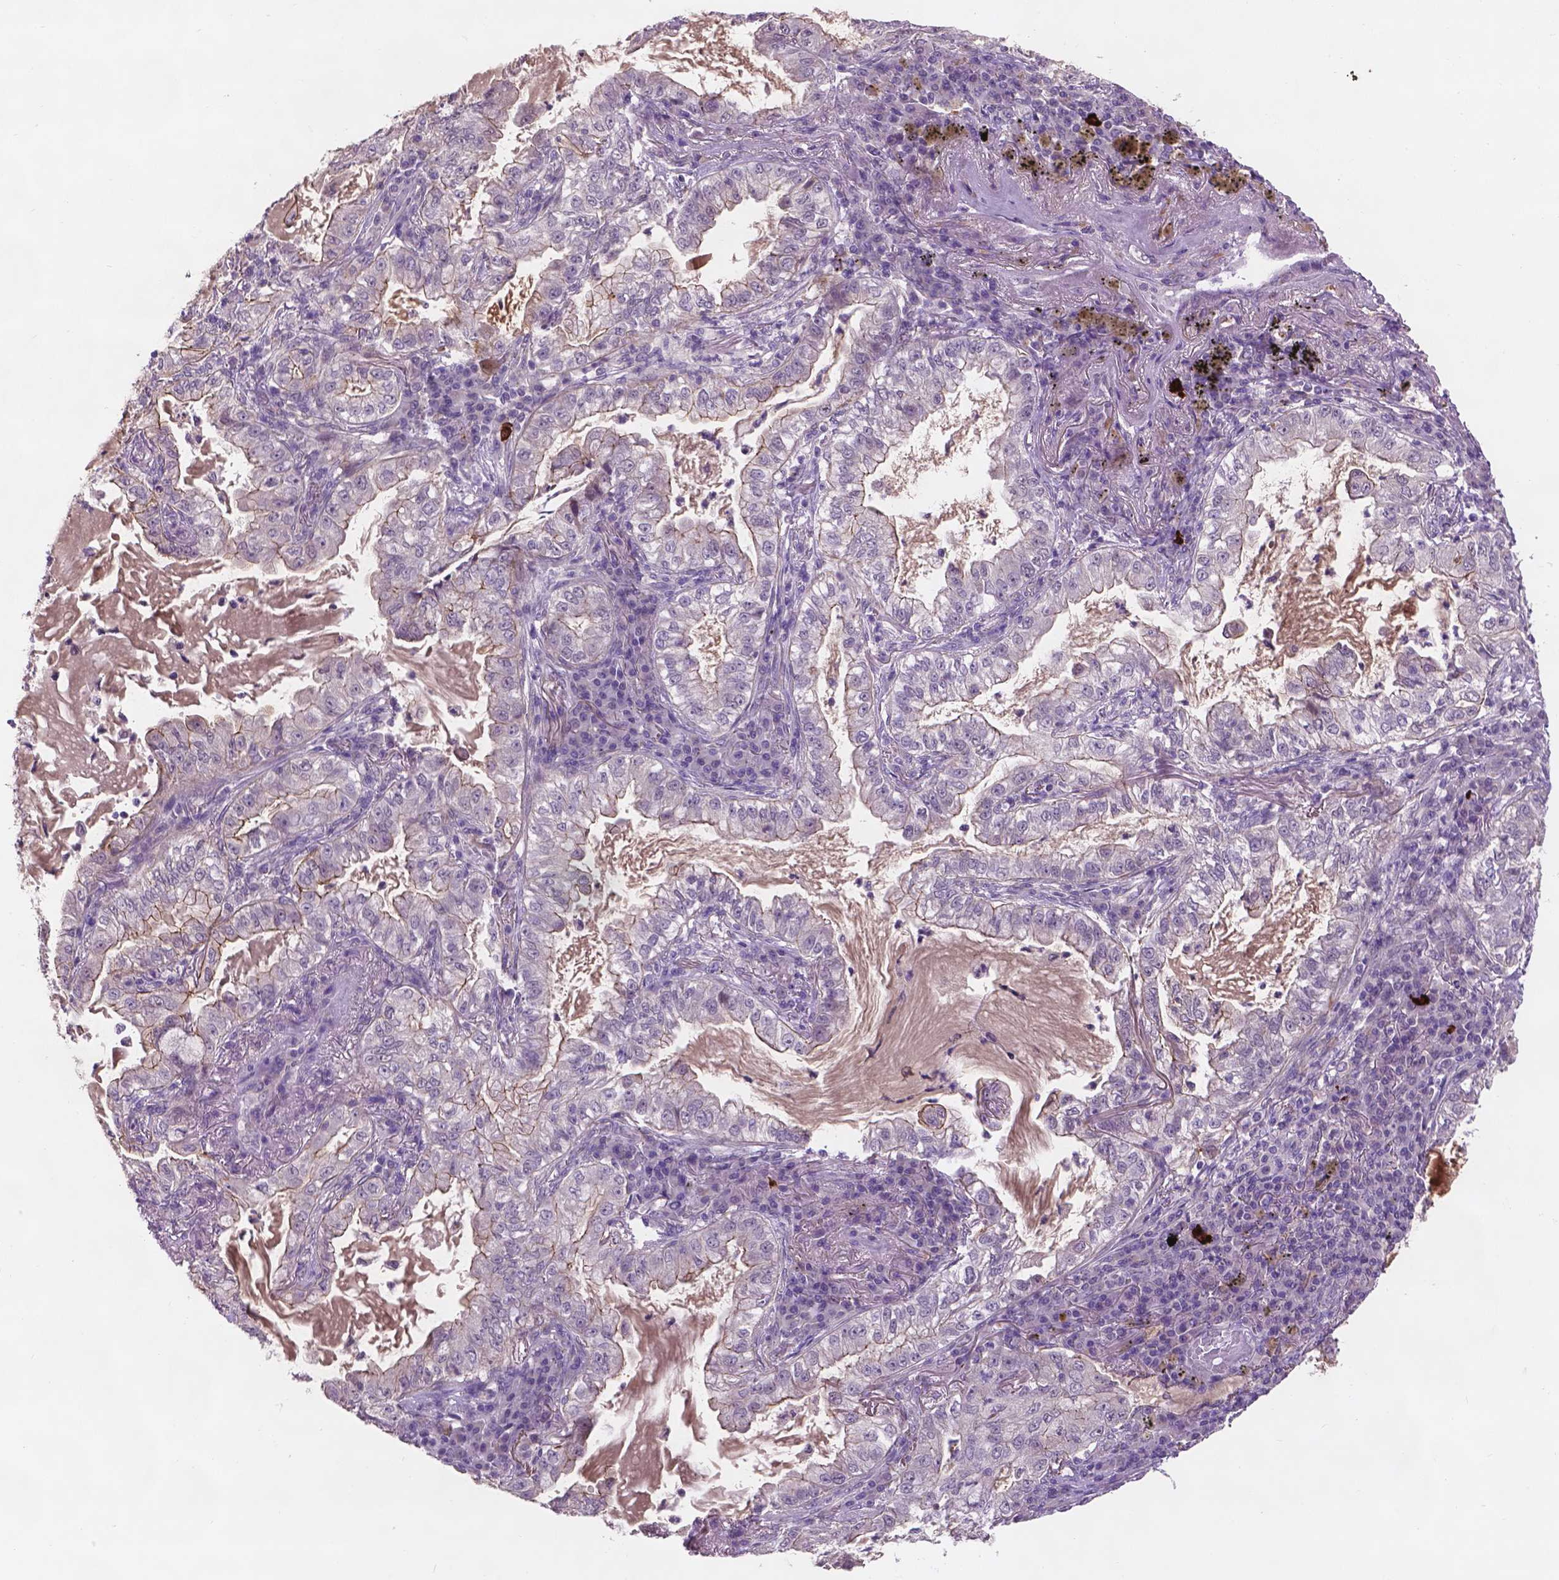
{"staining": {"intensity": "negative", "quantity": "none", "location": "none"}, "tissue": "lung cancer", "cell_type": "Tumor cells", "image_type": "cancer", "snomed": [{"axis": "morphology", "description": "Adenocarcinoma, NOS"}, {"axis": "topography", "description": "Lung"}], "caption": "An image of adenocarcinoma (lung) stained for a protein reveals no brown staining in tumor cells.", "gene": "GXYLT2", "patient": {"sex": "female", "age": 73}}